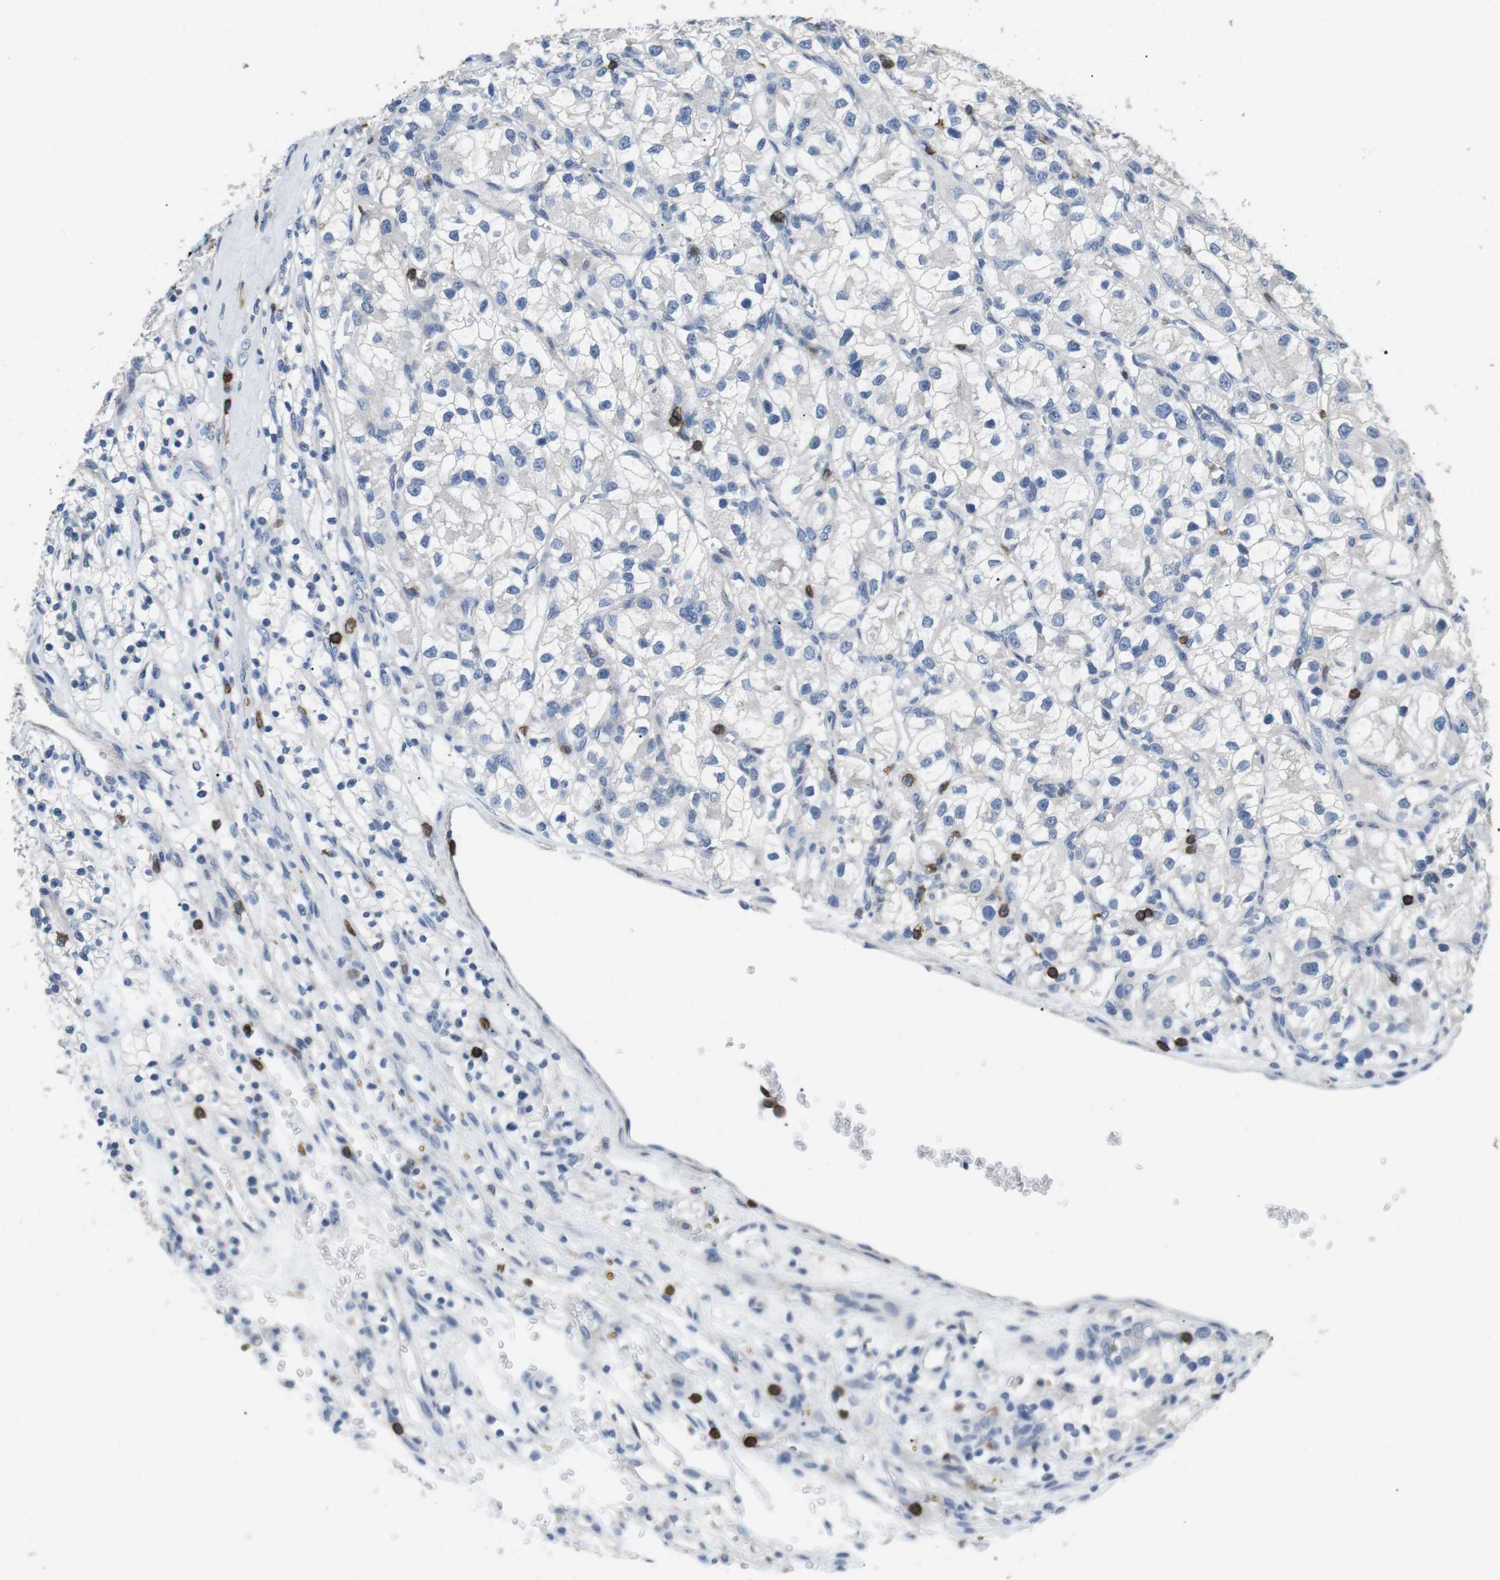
{"staining": {"intensity": "negative", "quantity": "none", "location": "none"}, "tissue": "renal cancer", "cell_type": "Tumor cells", "image_type": "cancer", "snomed": [{"axis": "morphology", "description": "Adenocarcinoma, NOS"}, {"axis": "topography", "description": "Kidney"}], "caption": "The histopathology image reveals no significant positivity in tumor cells of renal cancer (adenocarcinoma).", "gene": "CD6", "patient": {"sex": "female", "age": 57}}